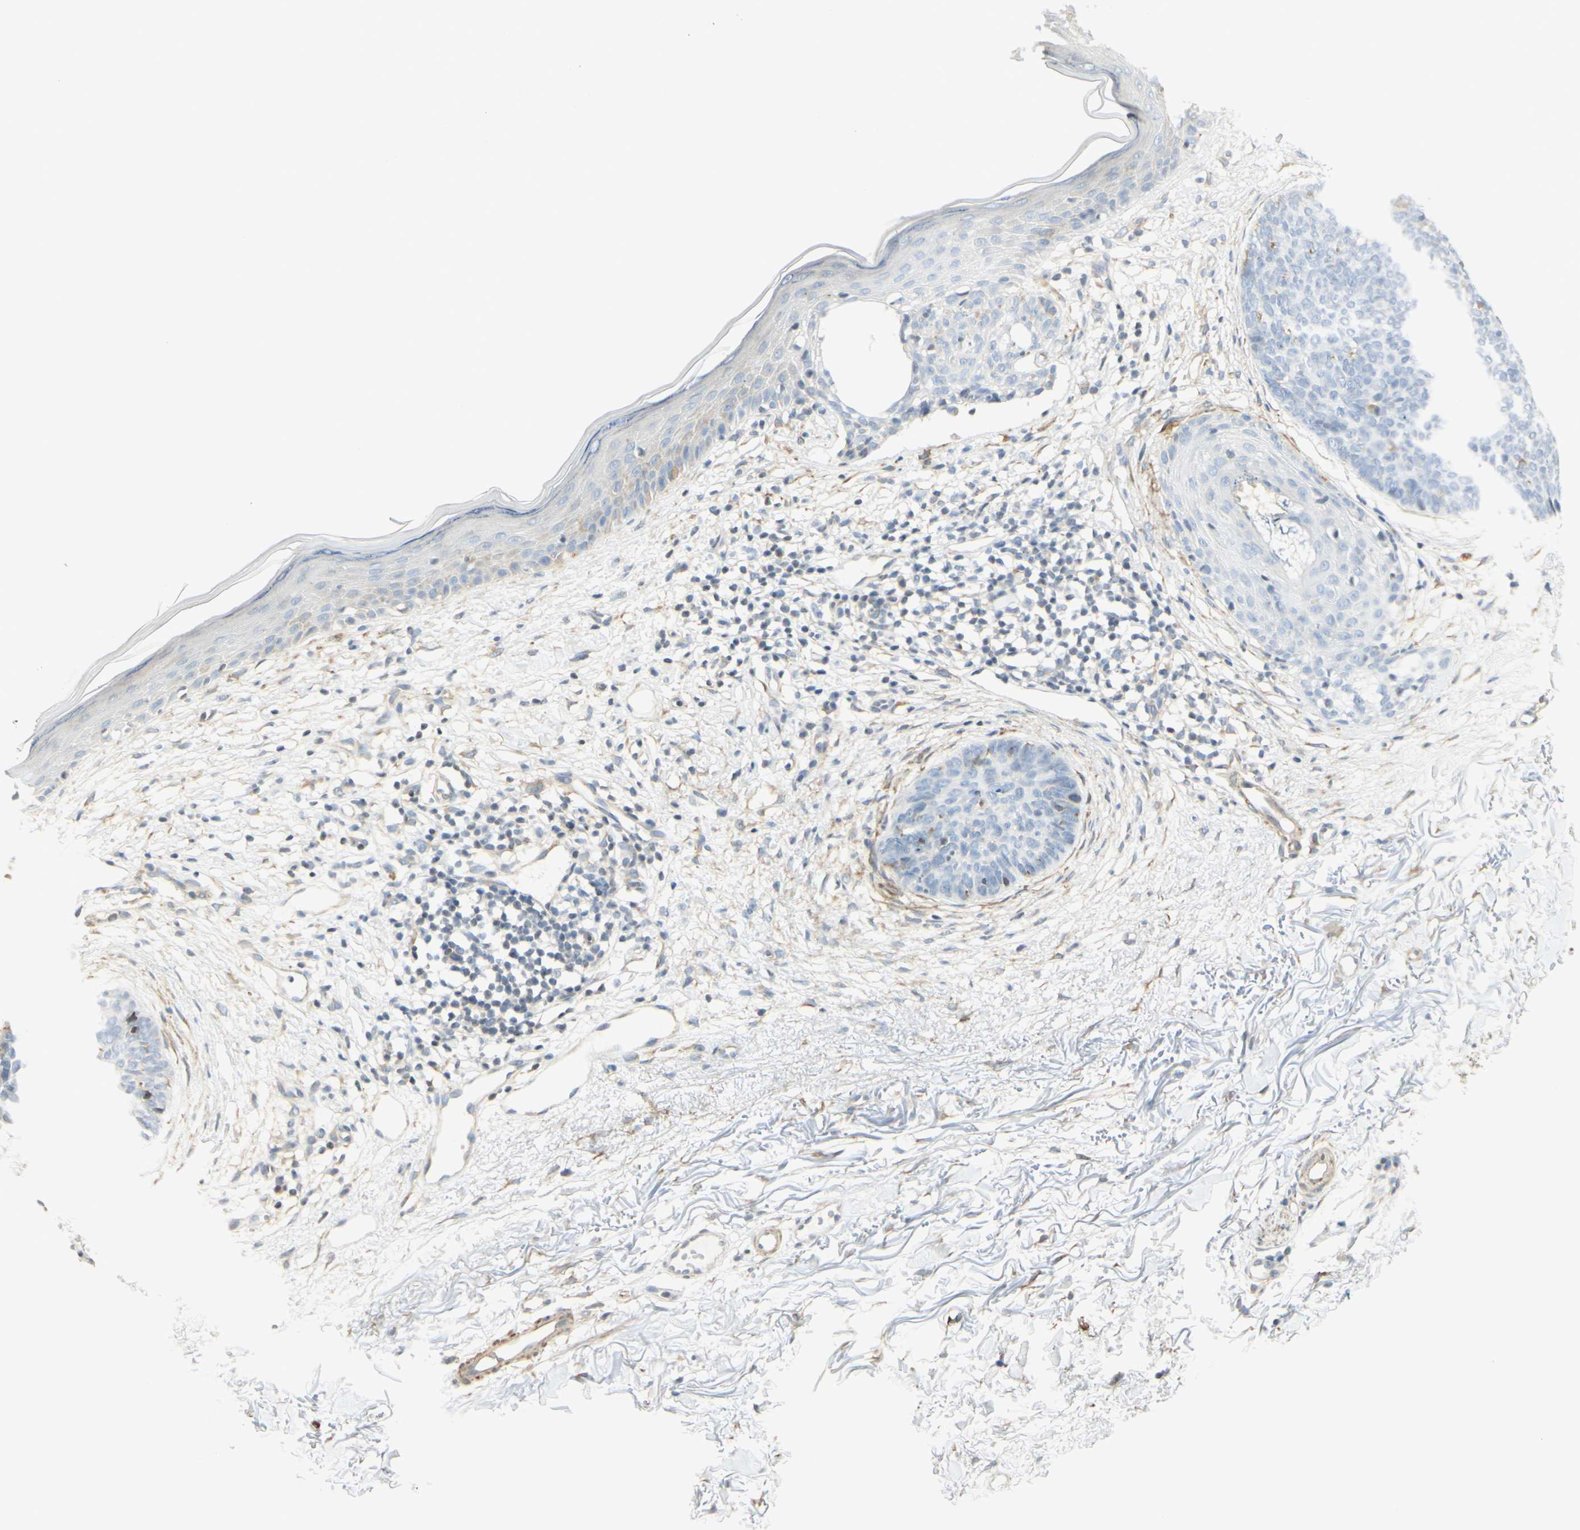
{"staining": {"intensity": "negative", "quantity": "none", "location": "none"}, "tissue": "skin cancer", "cell_type": "Tumor cells", "image_type": "cancer", "snomed": [{"axis": "morphology", "description": "Basal cell carcinoma"}, {"axis": "topography", "description": "Skin"}], "caption": "A micrograph of skin basal cell carcinoma stained for a protein displays no brown staining in tumor cells.", "gene": "MAP1B", "patient": {"sex": "female", "age": 70}}